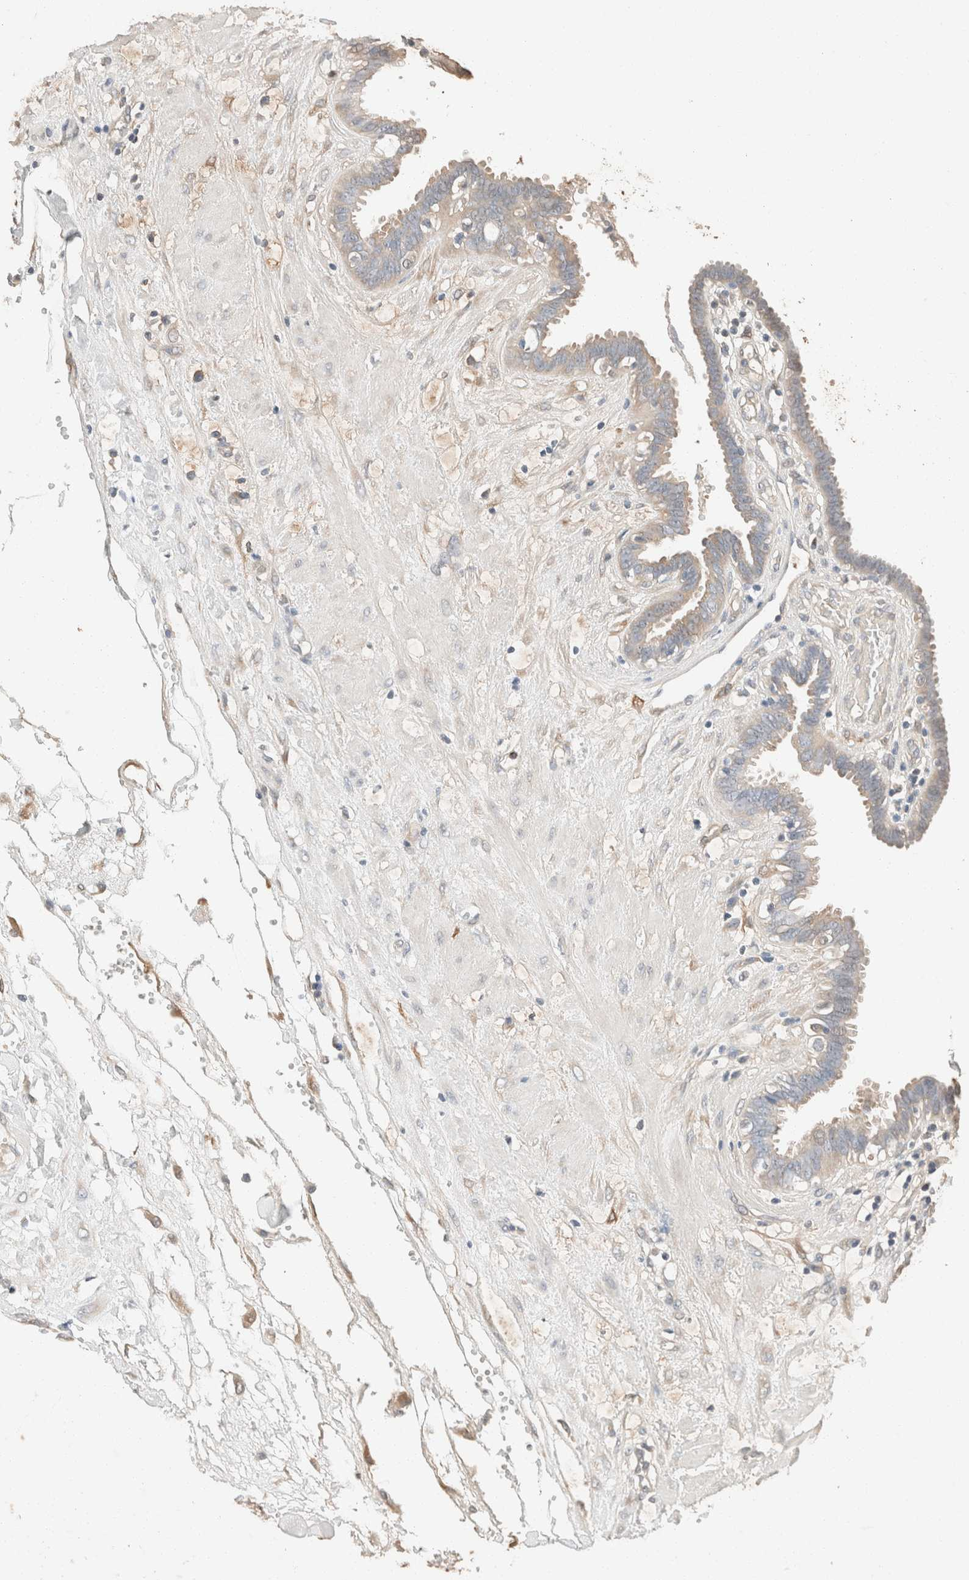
{"staining": {"intensity": "weak", "quantity": ">75%", "location": "cytoplasmic/membranous"}, "tissue": "fallopian tube", "cell_type": "Glandular cells", "image_type": "normal", "snomed": [{"axis": "morphology", "description": "Normal tissue, NOS"}, {"axis": "topography", "description": "Fallopian tube"}, {"axis": "topography", "description": "Placenta"}], "caption": "Glandular cells demonstrate low levels of weak cytoplasmic/membranous expression in about >75% of cells in benign fallopian tube.", "gene": "TUBD1", "patient": {"sex": "female", "age": 32}}